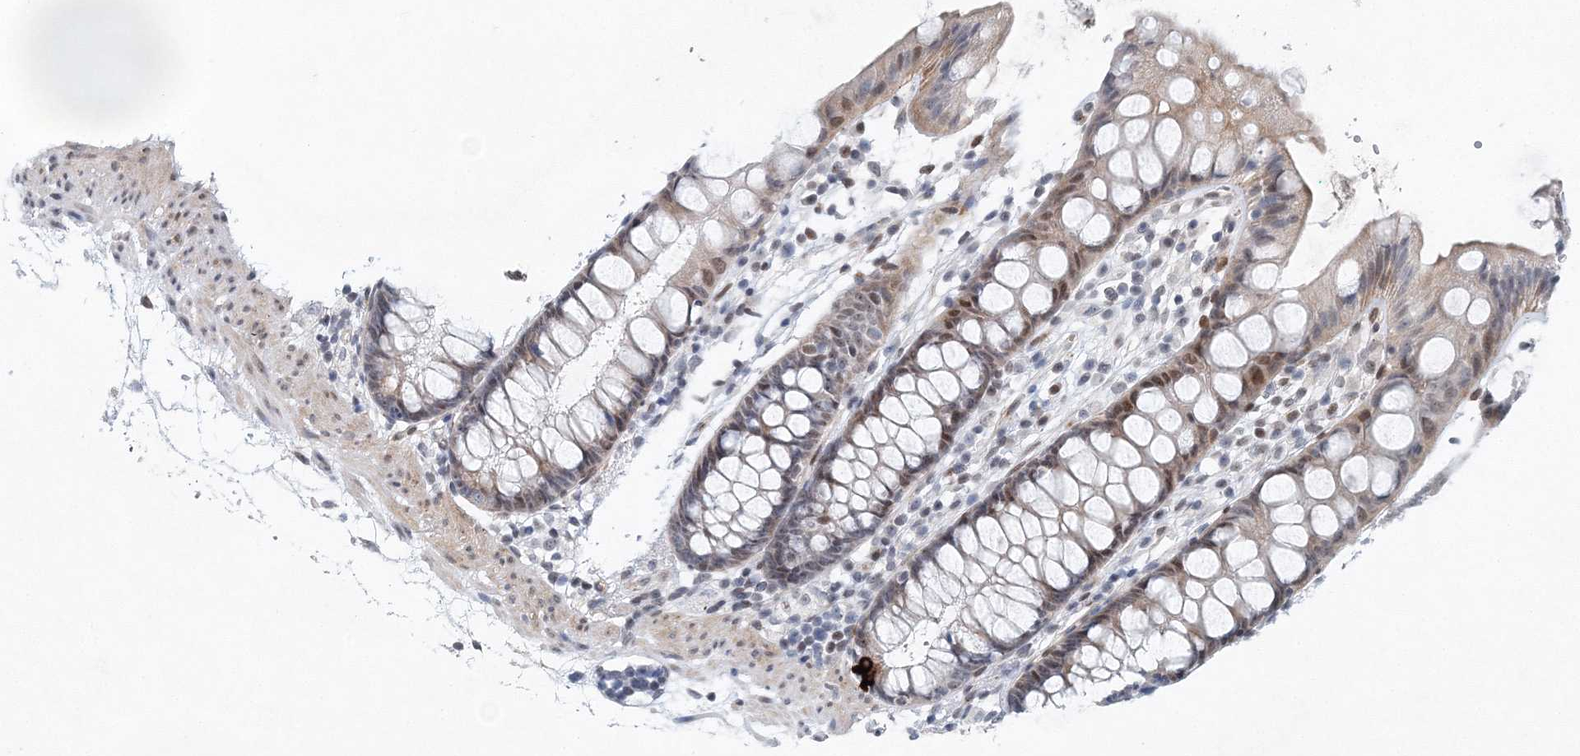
{"staining": {"intensity": "moderate", "quantity": "<25%", "location": "nuclear"}, "tissue": "rectum", "cell_type": "Glandular cells", "image_type": "normal", "snomed": [{"axis": "morphology", "description": "Normal tissue, NOS"}, {"axis": "topography", "description": "Rectum"}], "caption": "Moderate nuclear staining is present in about <25% of glandular cells in benign rectum.", "gene": "UIMC1", "patient": {"sex": "female", "age": 65}}